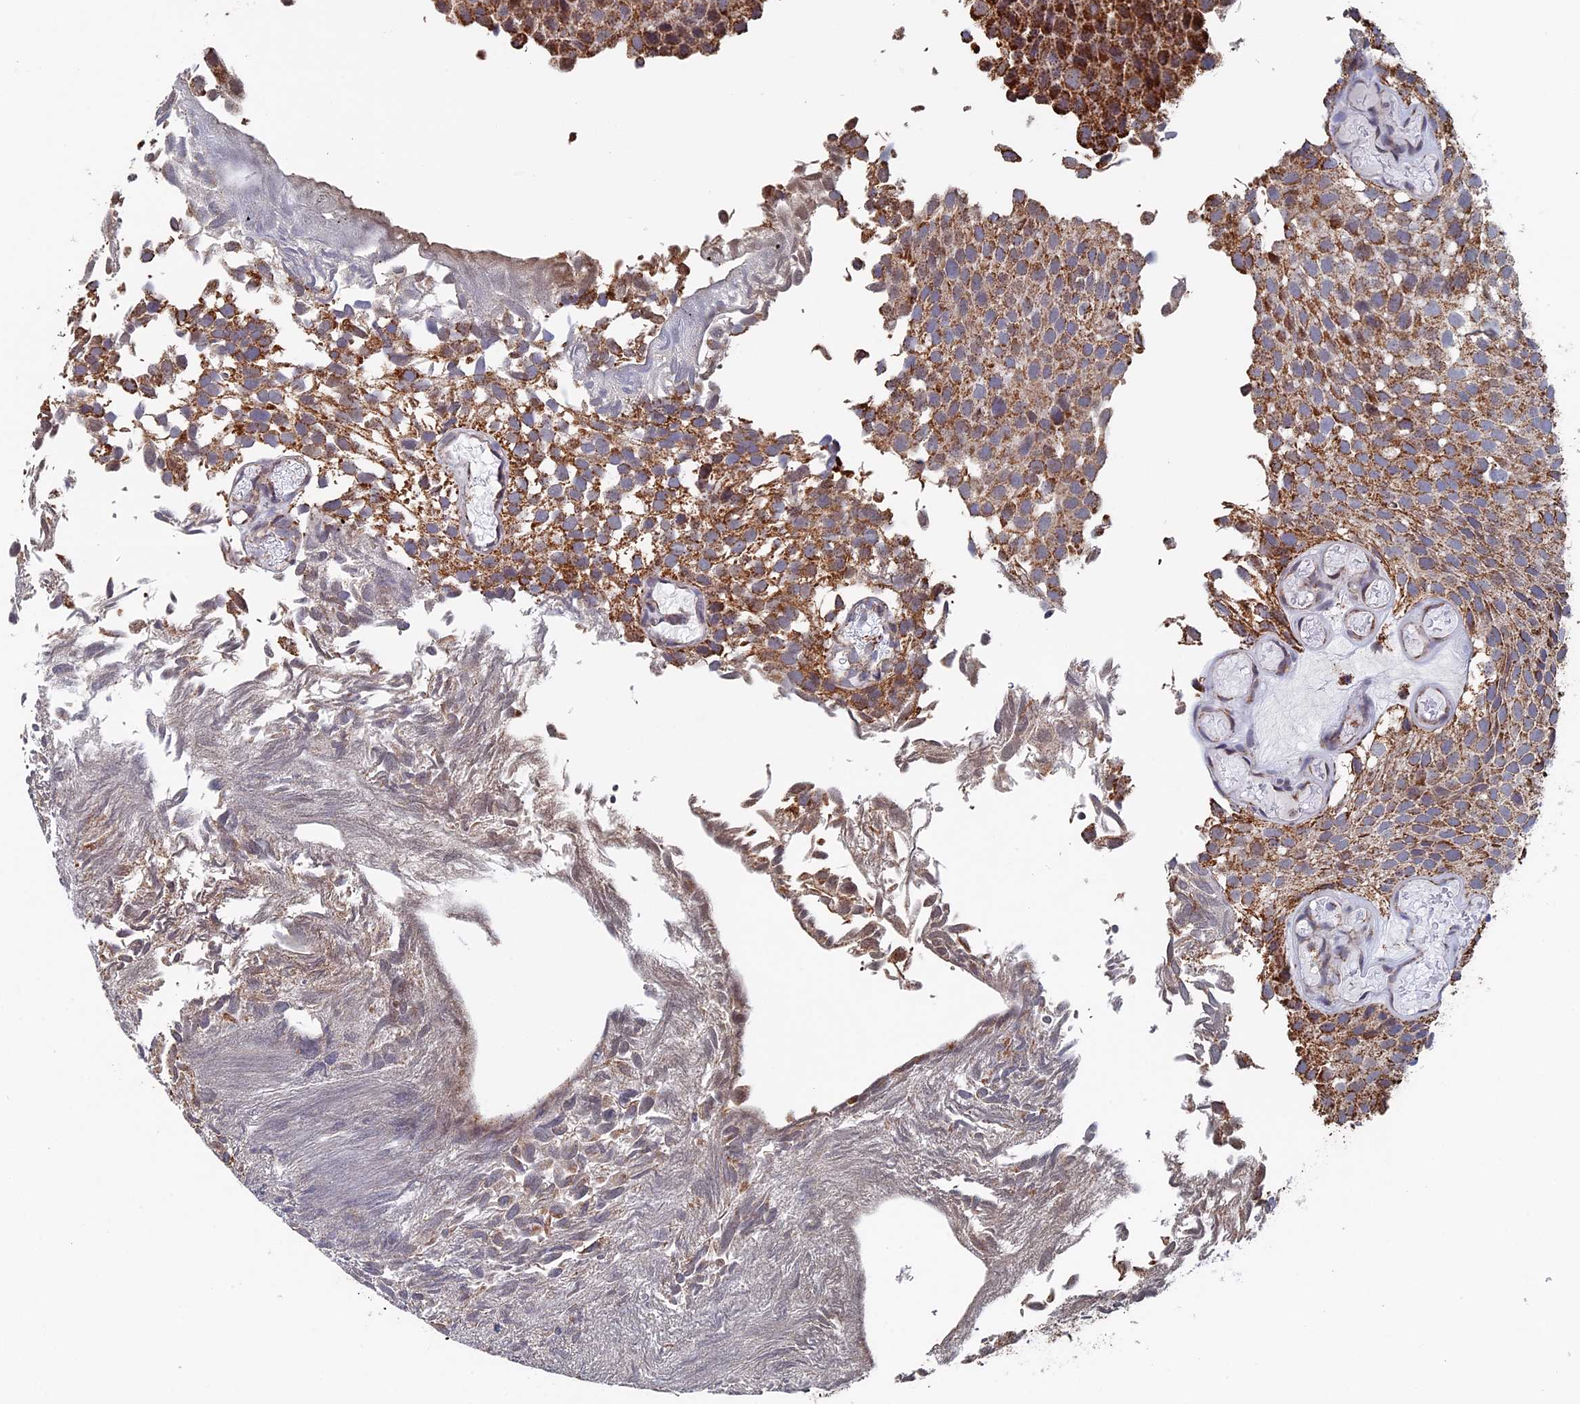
{"staining": {"intensity": "moderate", "quantity": ">75%", "location": "cytoplasmic/membranous"}, "tissue": "urothelial cancer", "cell_type": "Tumor cells", "image_type": "cancer", "snomed": [{"axis": "morphology", "description": "Urothelial carcinoma, Low grade"}, {"axis": "topography", "description": "Urinary bladder"}], "caption": "High-power microscopy captured an immunohistochemistry histopathology image of urothelial cancer, revealing moderate cytoplasmic/membranous staining in approximately >75% of tumor cells.", "gene": "SEC24D", "patient": {"sex": "male", "age": 89}}